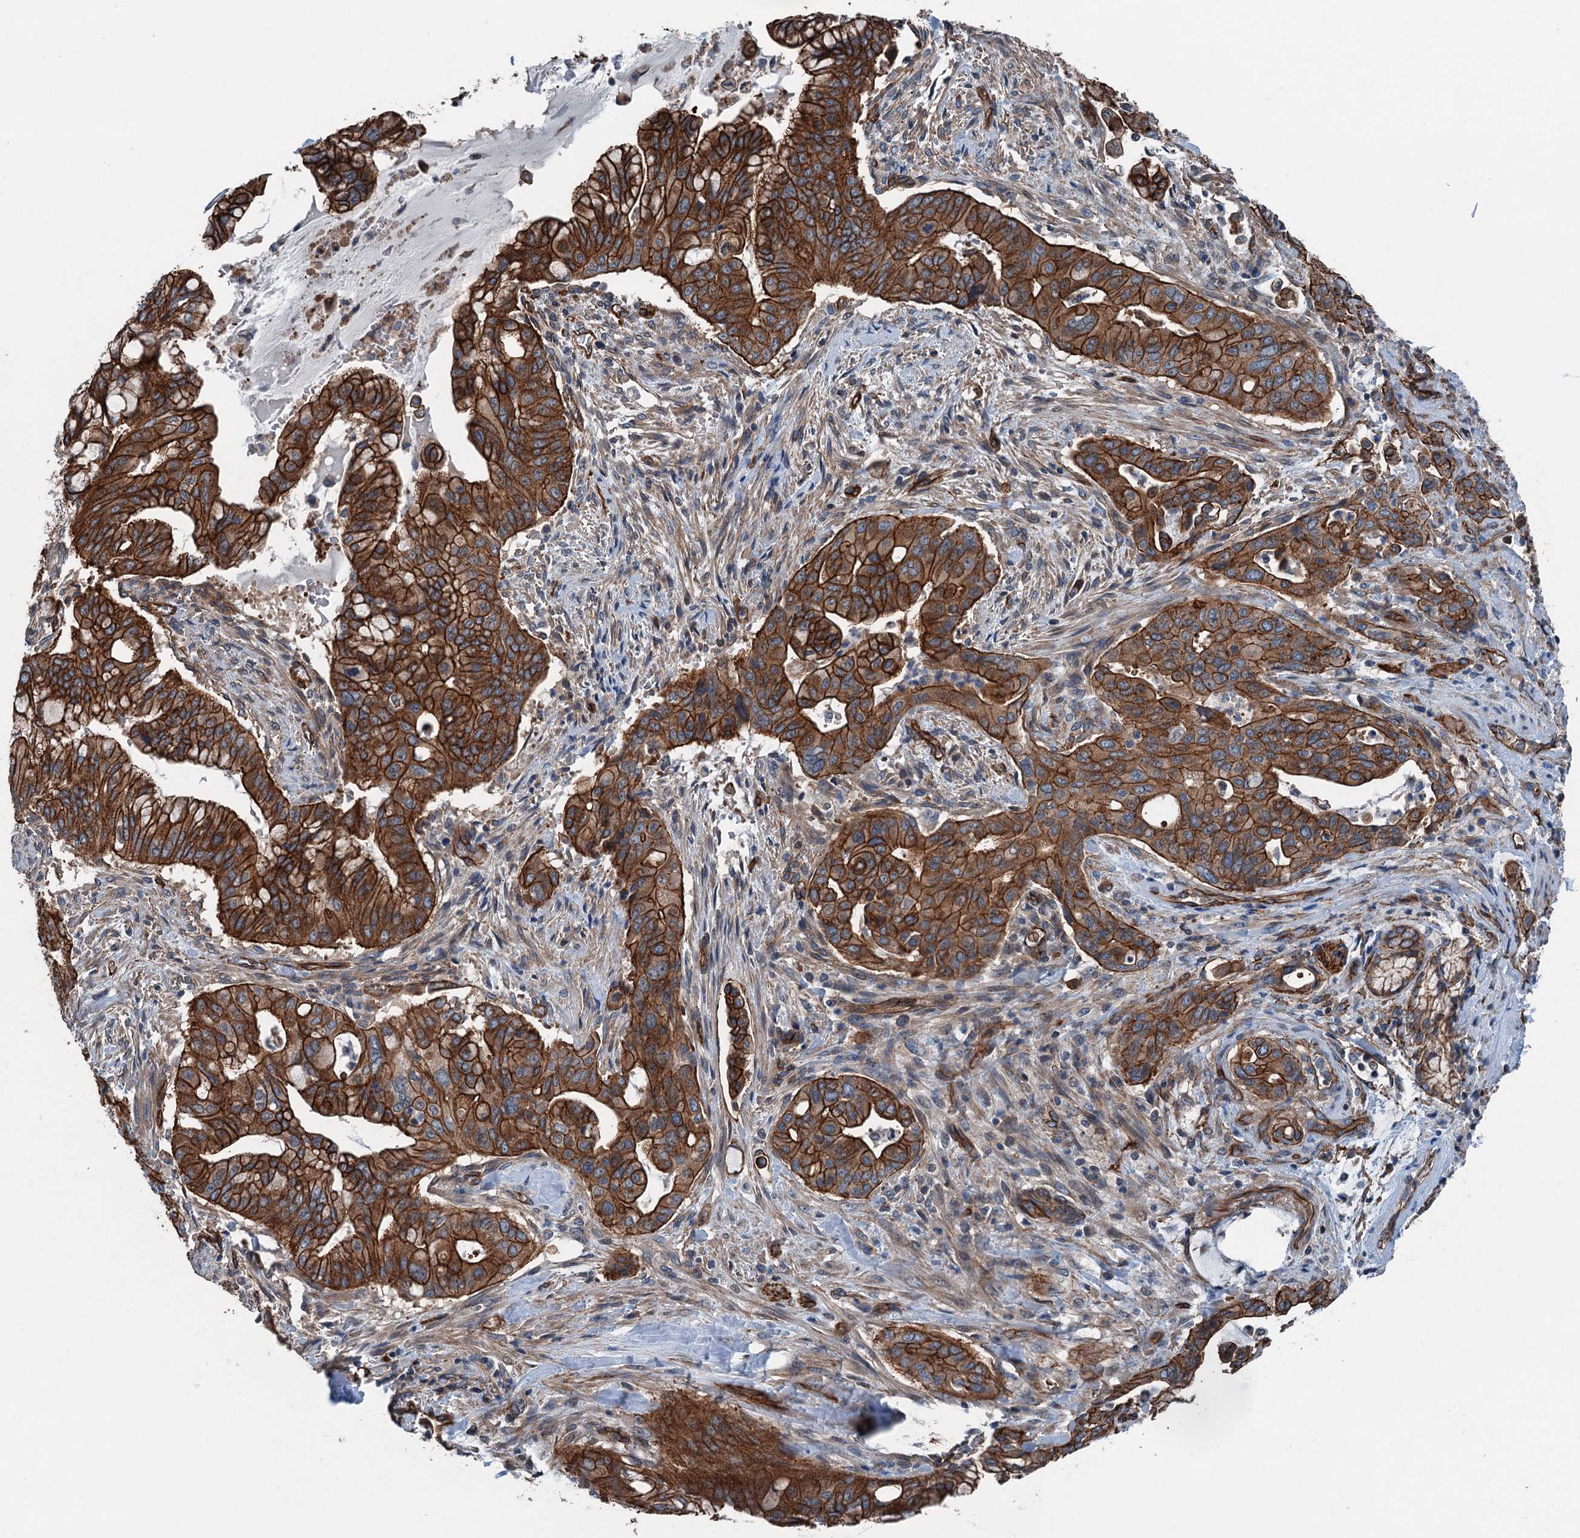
{"staining": {"intensity": "strong", "quantity": ">75%", "location": "cytoplasmic/membranous"}, "tissue": "pancreatic cancer", "cell_type": "Tumor cells", "image_type": "cancer", "snomed": [{"axis": "morphology", "description": "Adenocarcinoma, NOS"}, {"axis": "topography", "description": "Pancreas"}], "caption": "IHC (DAB (3,3'-diaminobenzidine)) staining of human pancreatic cancer shows strong cytoplasmic/membranous protein staining in approximately >75% of tumor cells.", "gene": "NMRAL1", "patient": {"sex": "male", "age": 46}}